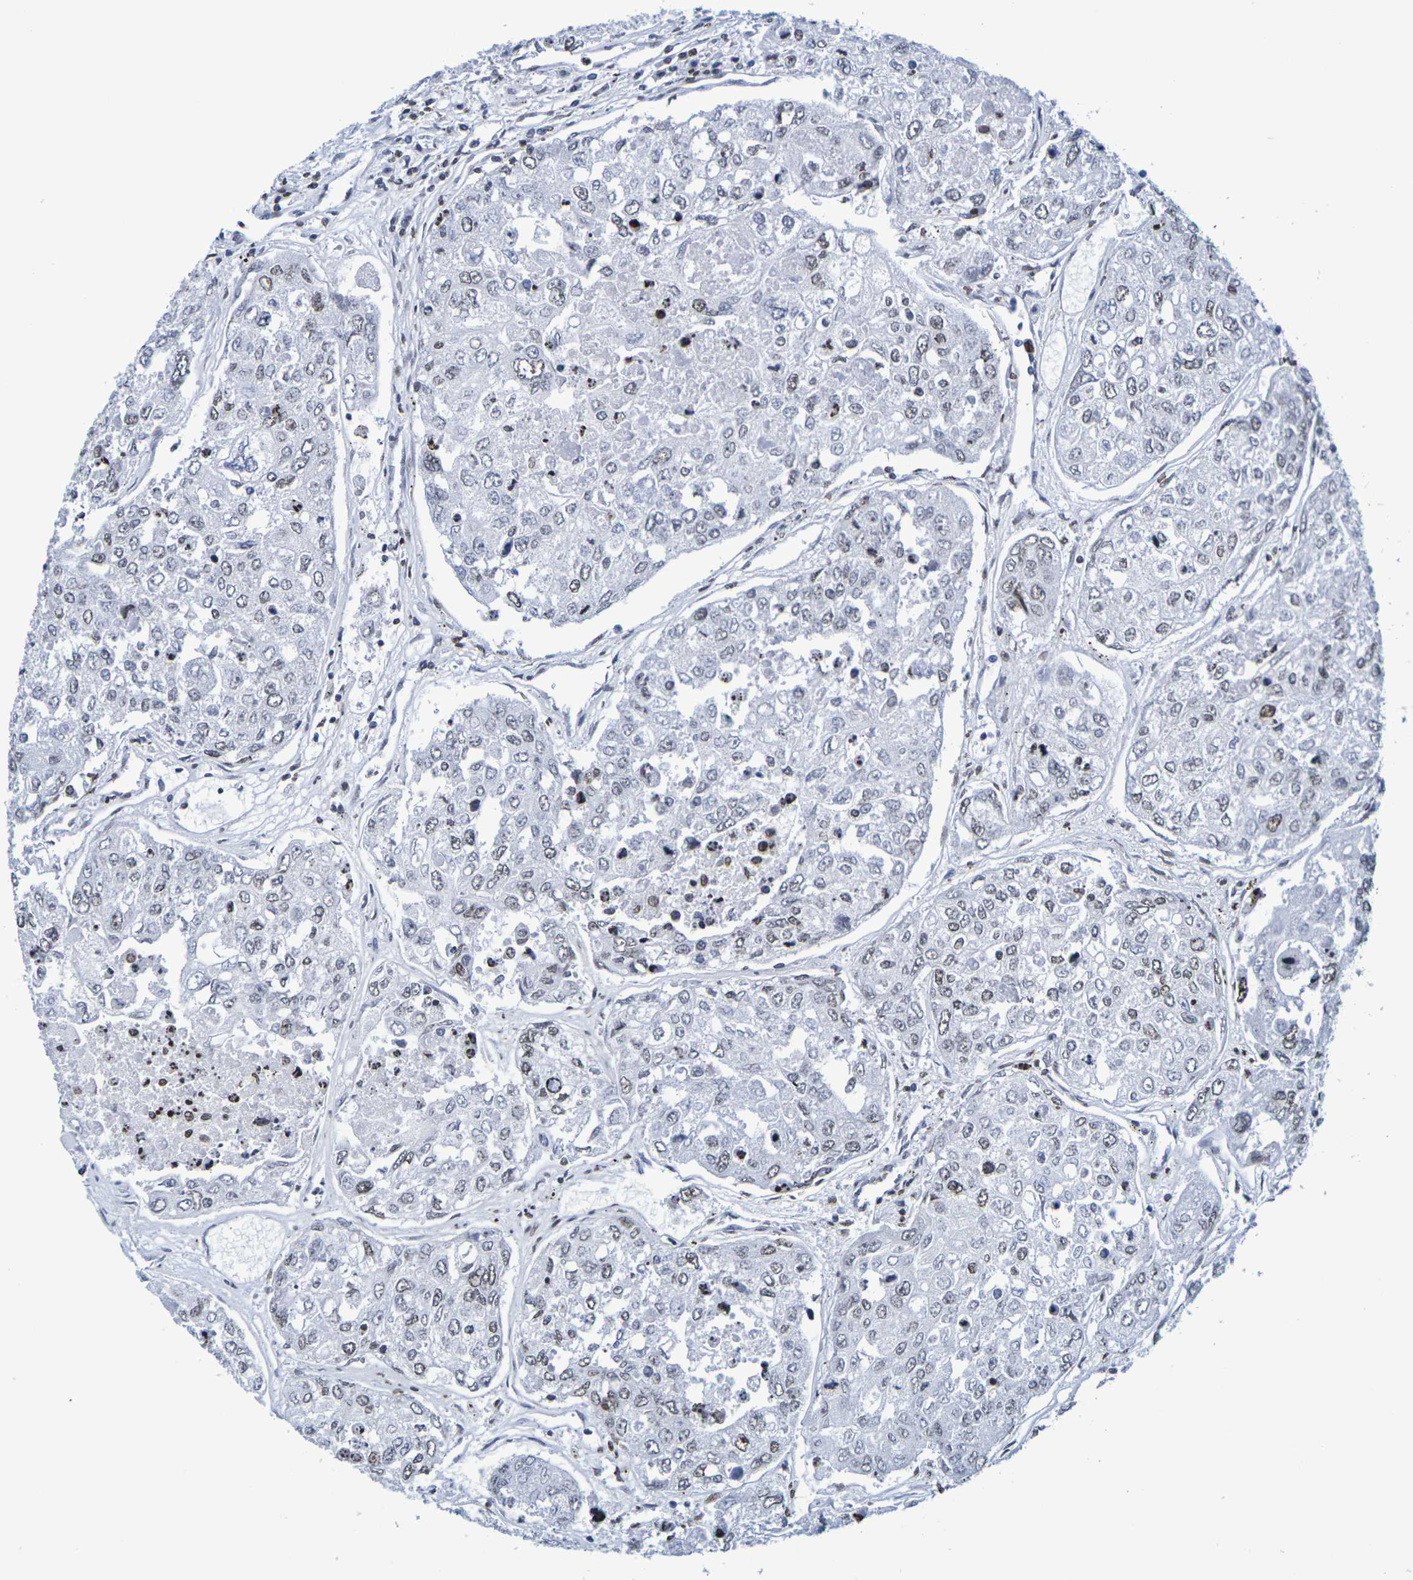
{"staining": {"intensity": "weak", "quantity": "<25%", "location": "nuclear"}, "tissue": "urothelial cancer", "cell_type": "Tumor cells", "image_type": "cancer", "snomed": [{"axis": "morphology", "description": "Urothelial carcinoma, High grade"}, {"axis": "topography", "description": "Lymph node"}, {"axis": "topography", "description": "Urinary bladder"}], "caption": "The photomicrograph reveals no staining of tumor cells in urothelial carcinoma (high-grade). (DAB (3,3'-diaminobenzidine) immunohistochemistry (IHC), high magnification).", "gene": "H1-5", "patient": {"sex": "male", "age": 51}}